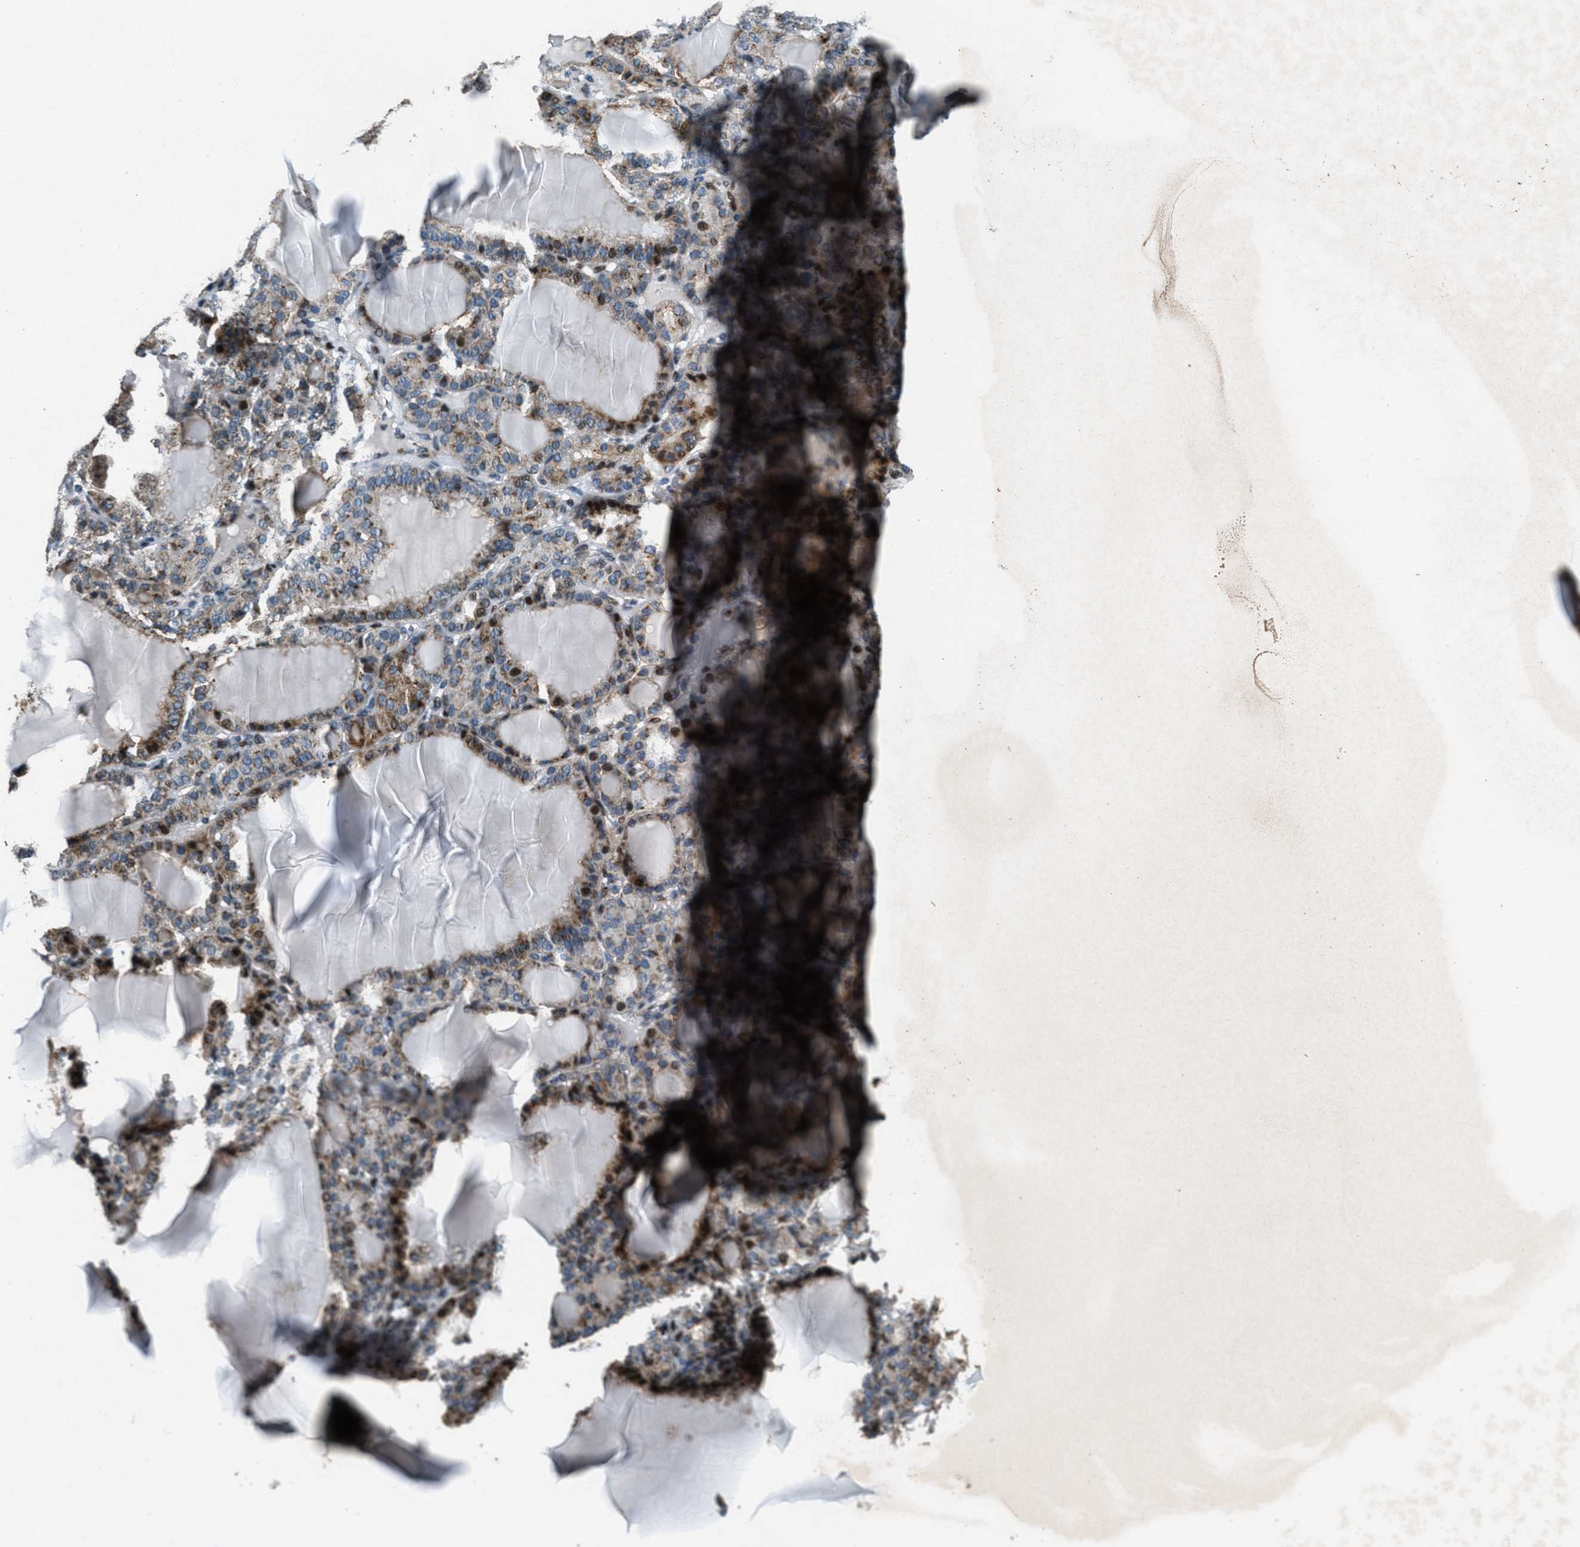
{"staining": {"intensity": "strong", "quantity": ">75%", "location": "cytoplasmic/membranous"}, "tissue": "thyroid gland", "cell_type": "Glandular cells", "image_type": "normal", "snomed": [{"axis": "morphology", "description": "Normal tissue, NOS"}, {"axis": "topography", "description": "Thyroid gland"}], "caption": "This photomicrograph demonstrates immunohistochemistry staining of normal thyroid gland, with high strong cytoplasmic/membranous positivity in approximately >75% of glandular cells.", "gene": "GPC6", "patient": {"sex": "female", "age": 28}}